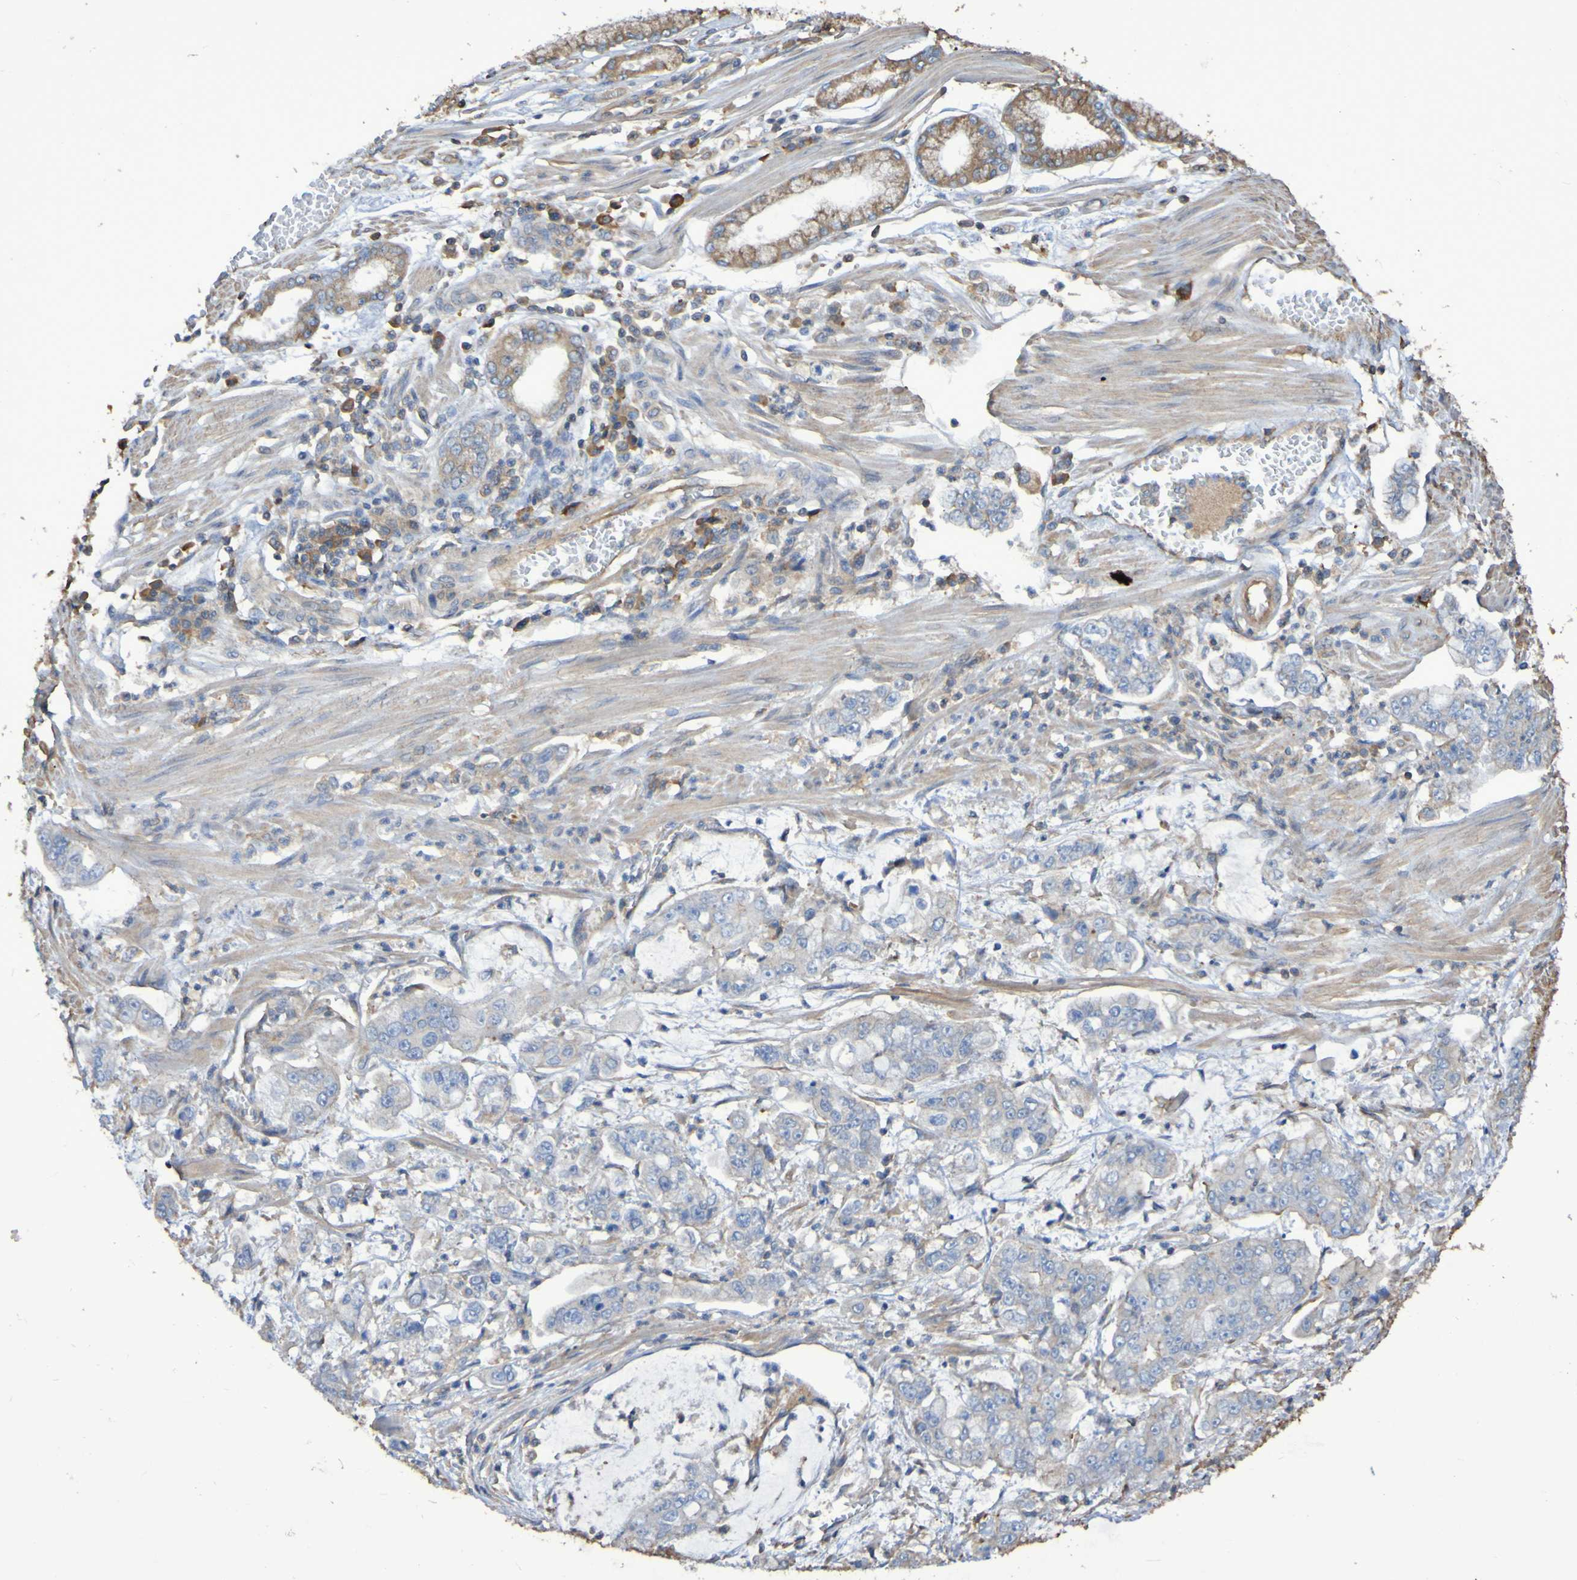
{"staining": {"intensity": "negative", "quantity": "none", "location": "none"}, "tissue": "stomach cancer", "cell_type": "Tumor cells", "image_type": "cancer", "snomed": [{"axis": "morphology", "description": "Adenocarcinoma, NOS"}, {"axis": "topography", "description": "Stomach"}], "caption": "Tumor cells show no significant protein positivity in stomach cancer.", "gene": "SYNJ1", "patient": {"sex": "male", "age": 76}}